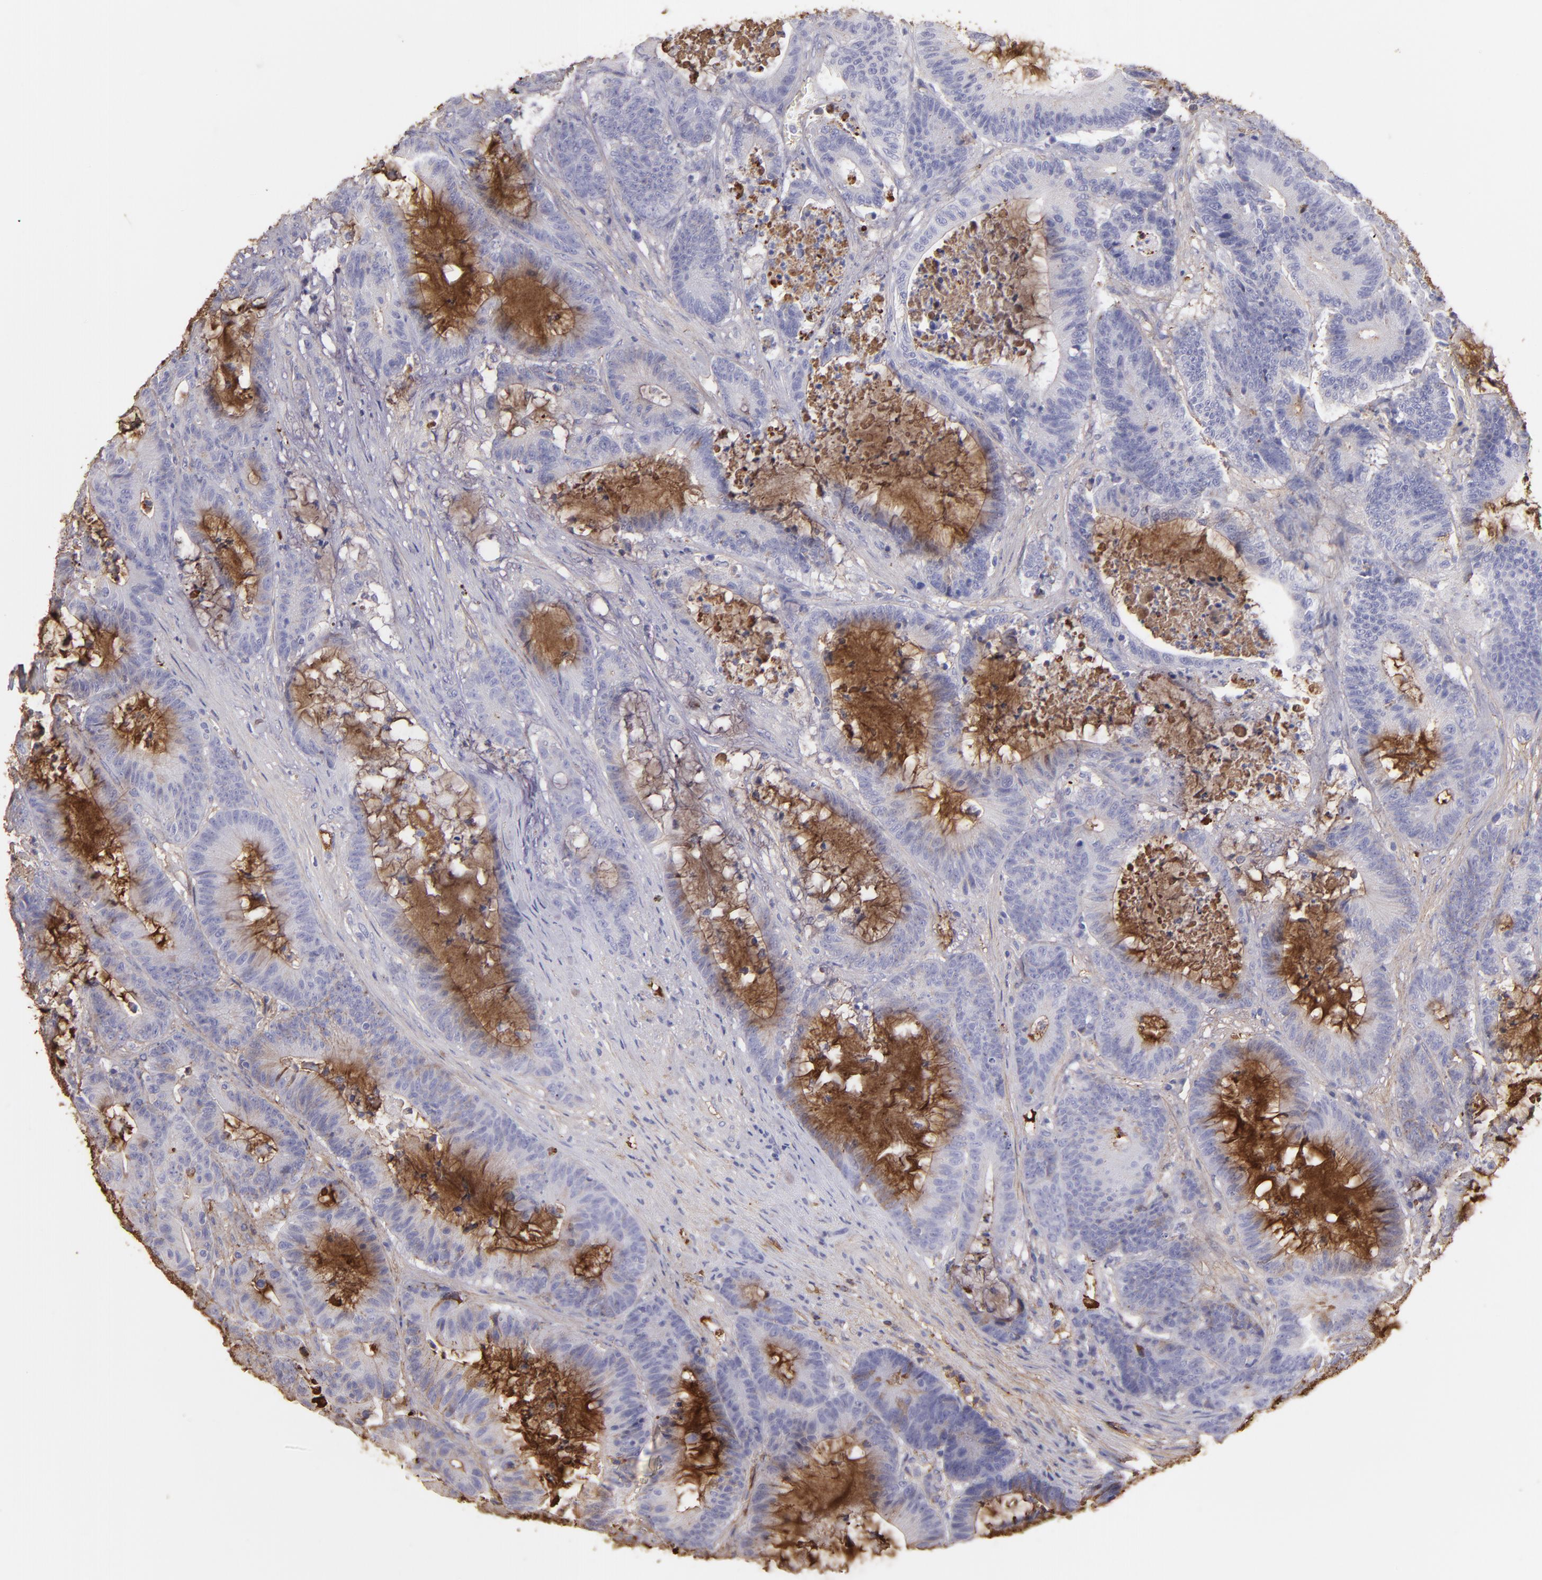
{"staining": {"intensity": "negative", "quantity": "none", "location": "none"}, "tissue": "colorectal cancer", "cell_type": "Tumor cells", "image_type": "cancer", "snomed": [{"axis": "morphology", "description": "Adenocarcinoma, NOS"}, {"axis": "topography", "description": "Colon"}], "caption": "Human colorectal adenocarcinoma stained for a protein using IHC displays no staining in tumor cells.", "gene": "FGB", "patient": {"sex": "female", "age": 84}}